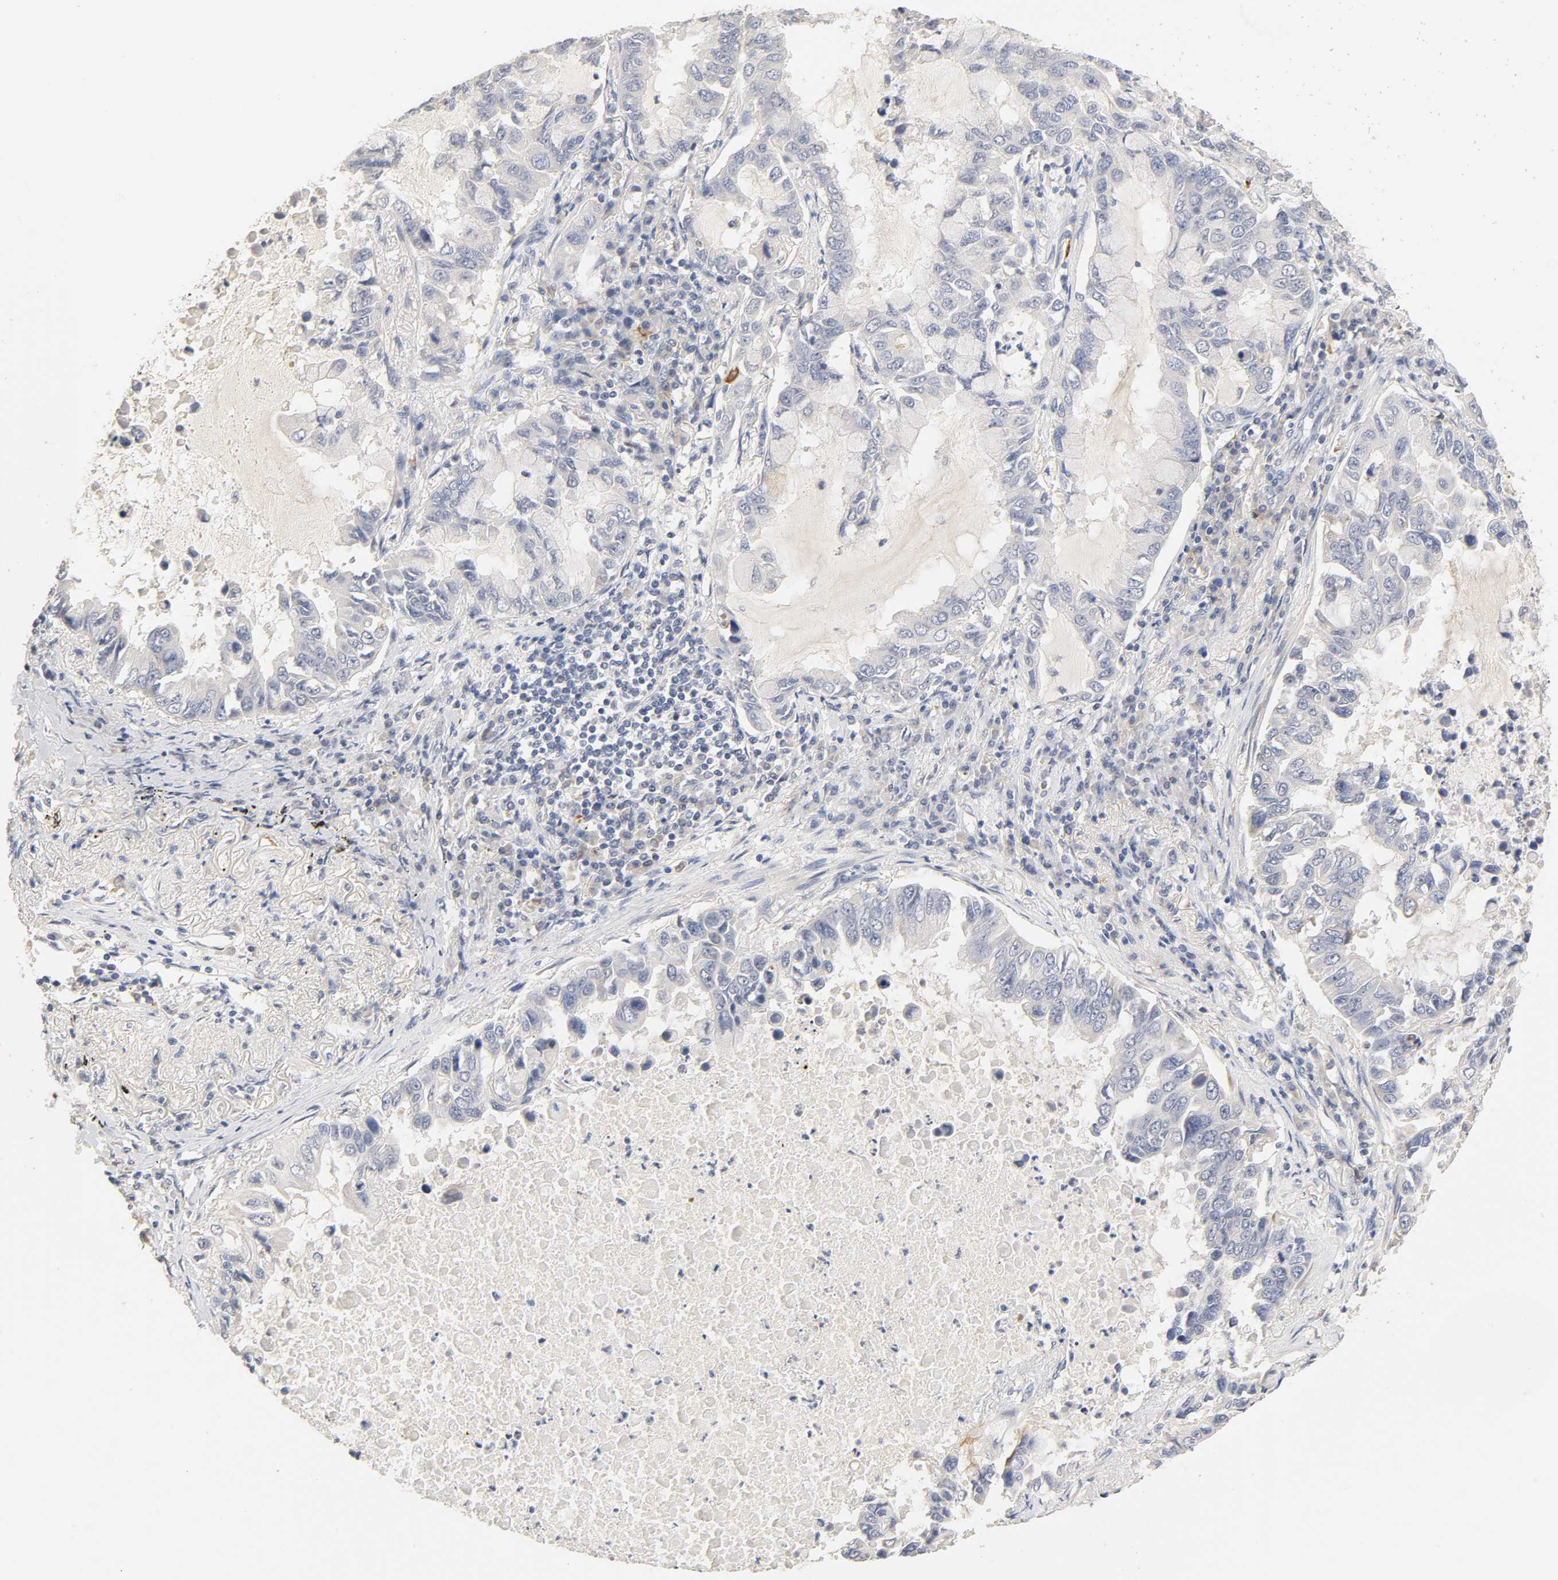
{"staining": {"intensity": "negative", "quantity": "none", "location": "none"}, "tissue": "lung cancer", "cell_type": "Tumor cells", "image_type": "cancer", "snomed": [{"axis": "morphology", "description": "Adenocarcinoma, NOS"}, {"axis": "topography", "description": "Lung"}], "caption": "A high-resolution photomicrograph shows immunohistochemistry (IHC) staining of lung cancer (adenocarcinoma), which reveals no significant staining in tumor cells.", "gene": "OVOL1", "patient": {"sex": "male", "age": 64}}